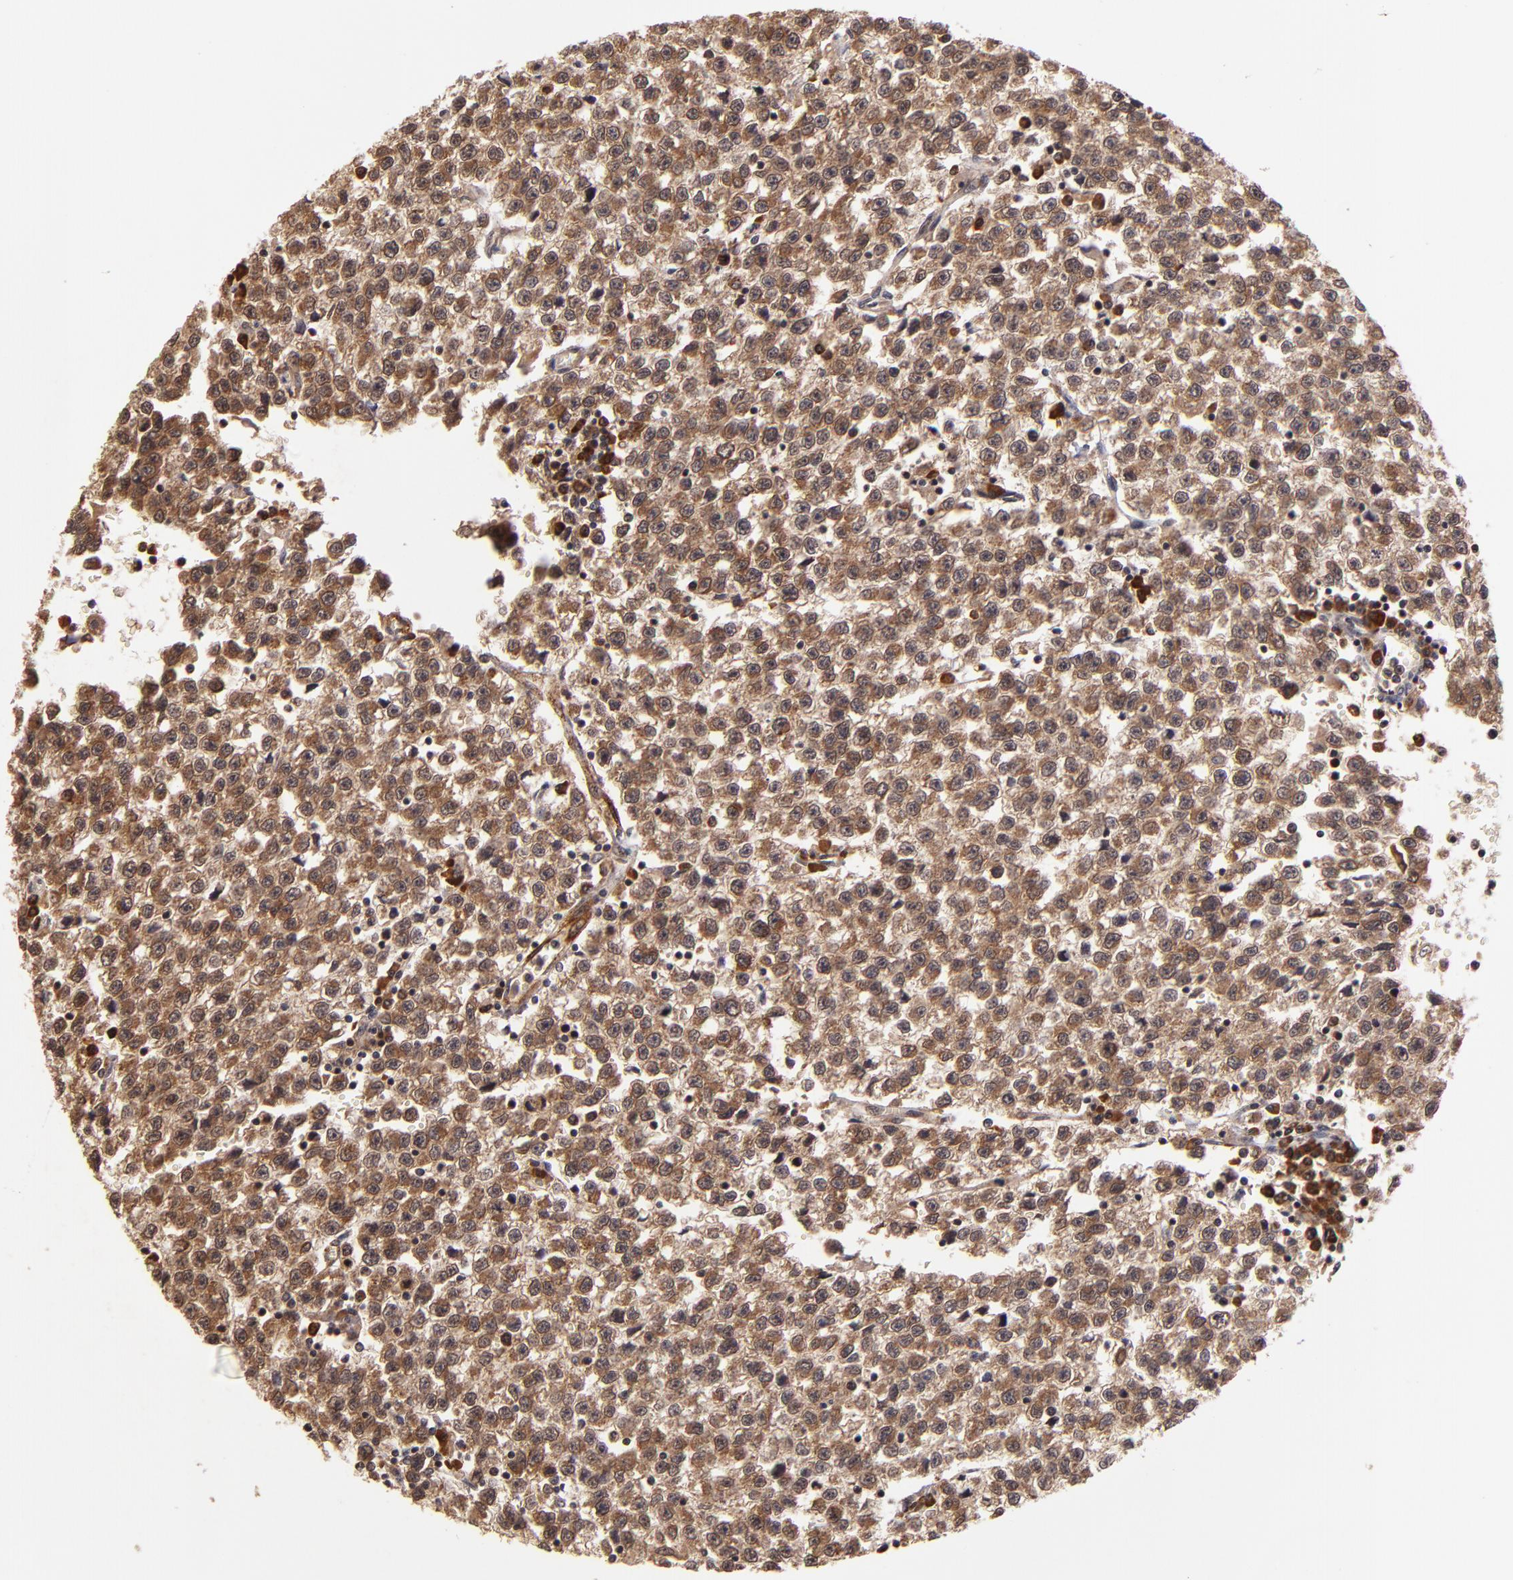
{"staining": {"intensity": "moderate", "quantity": ">75%", "location": "cytoplasmic/membranous"}, "tissue": "testis cancer", "cell_type": "Tumor cells", "image_type": "cancer", "snomed": [{"axis": "morphology", "description": "Seminoma, NOS"}, {"axis": "topography", "description": "Testis"}], "caption": "Immunohistochemistry (IHC) histopathology image of neoplastic tissue: seminoma (testis) stained using IHC reveals medium levels of moderate protein expression localized specifically in the cytoplasmic/membranous of tumor cells, appearing as a cytoplasmic/membranous brown color.", "gene": "RIOK3", "patient": {"sex": "male", "age": 35}}